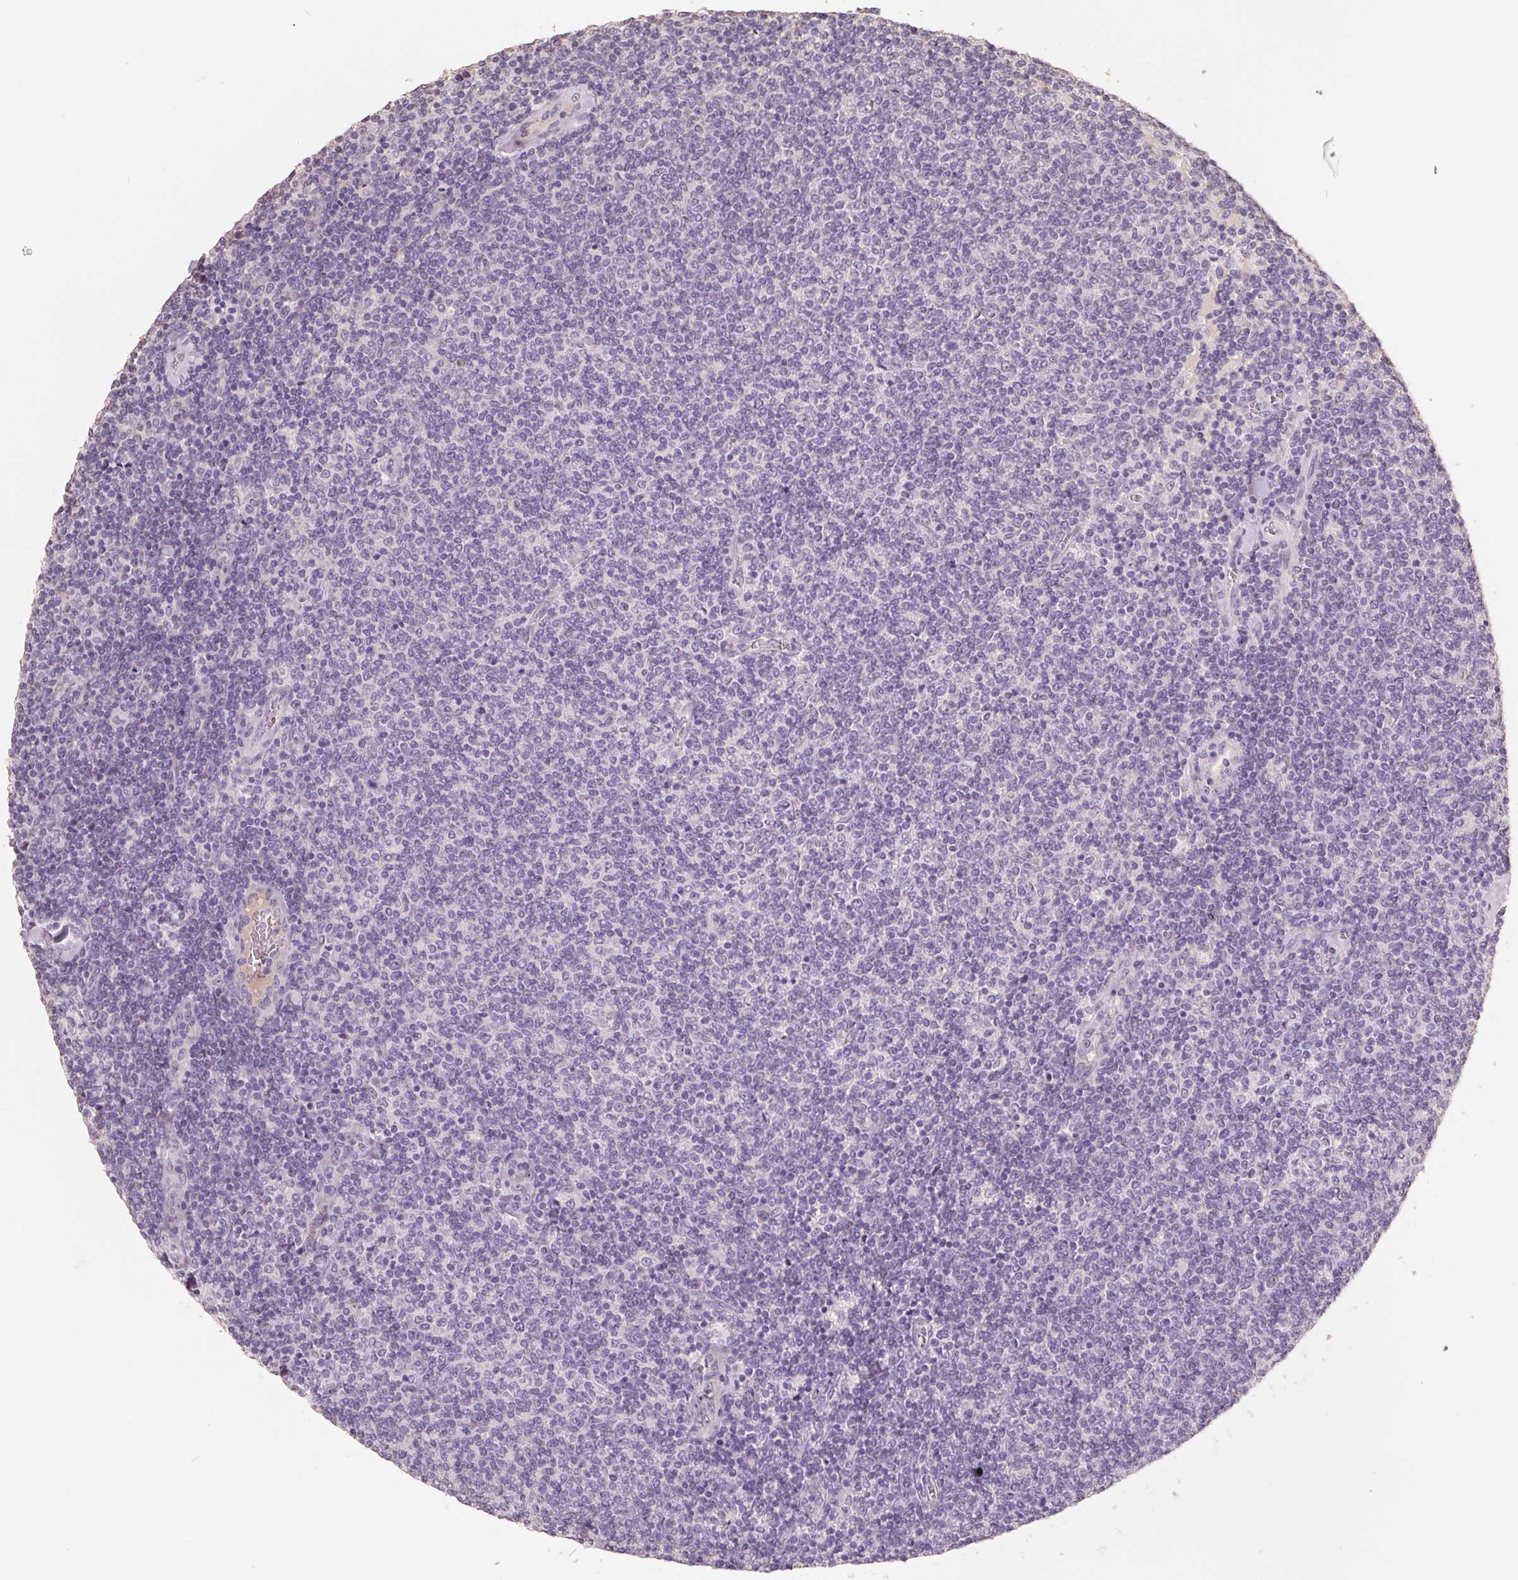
{"staining": {"intensity": "negative", "quantity": "none", "location": "none"}, "tissue": "lymphoma", "cell_type": "Tumor cells", "image_type": "cancer", "snomed": [{"axis": "morphology", "description": "Malignant lymphoma, non-Hodgkin's type, Low grade"}, {"axis": "topography", "description": "Lymph node"}], "caption": "Human malignant lymphoma, non-Hodgkin's type (low-grade) stained for a protein using immunohistochemistry (IHC) reveals no staining in tumor cells.", "gene": "FTCD", "patient": {"sex": "male", "age": 52}}